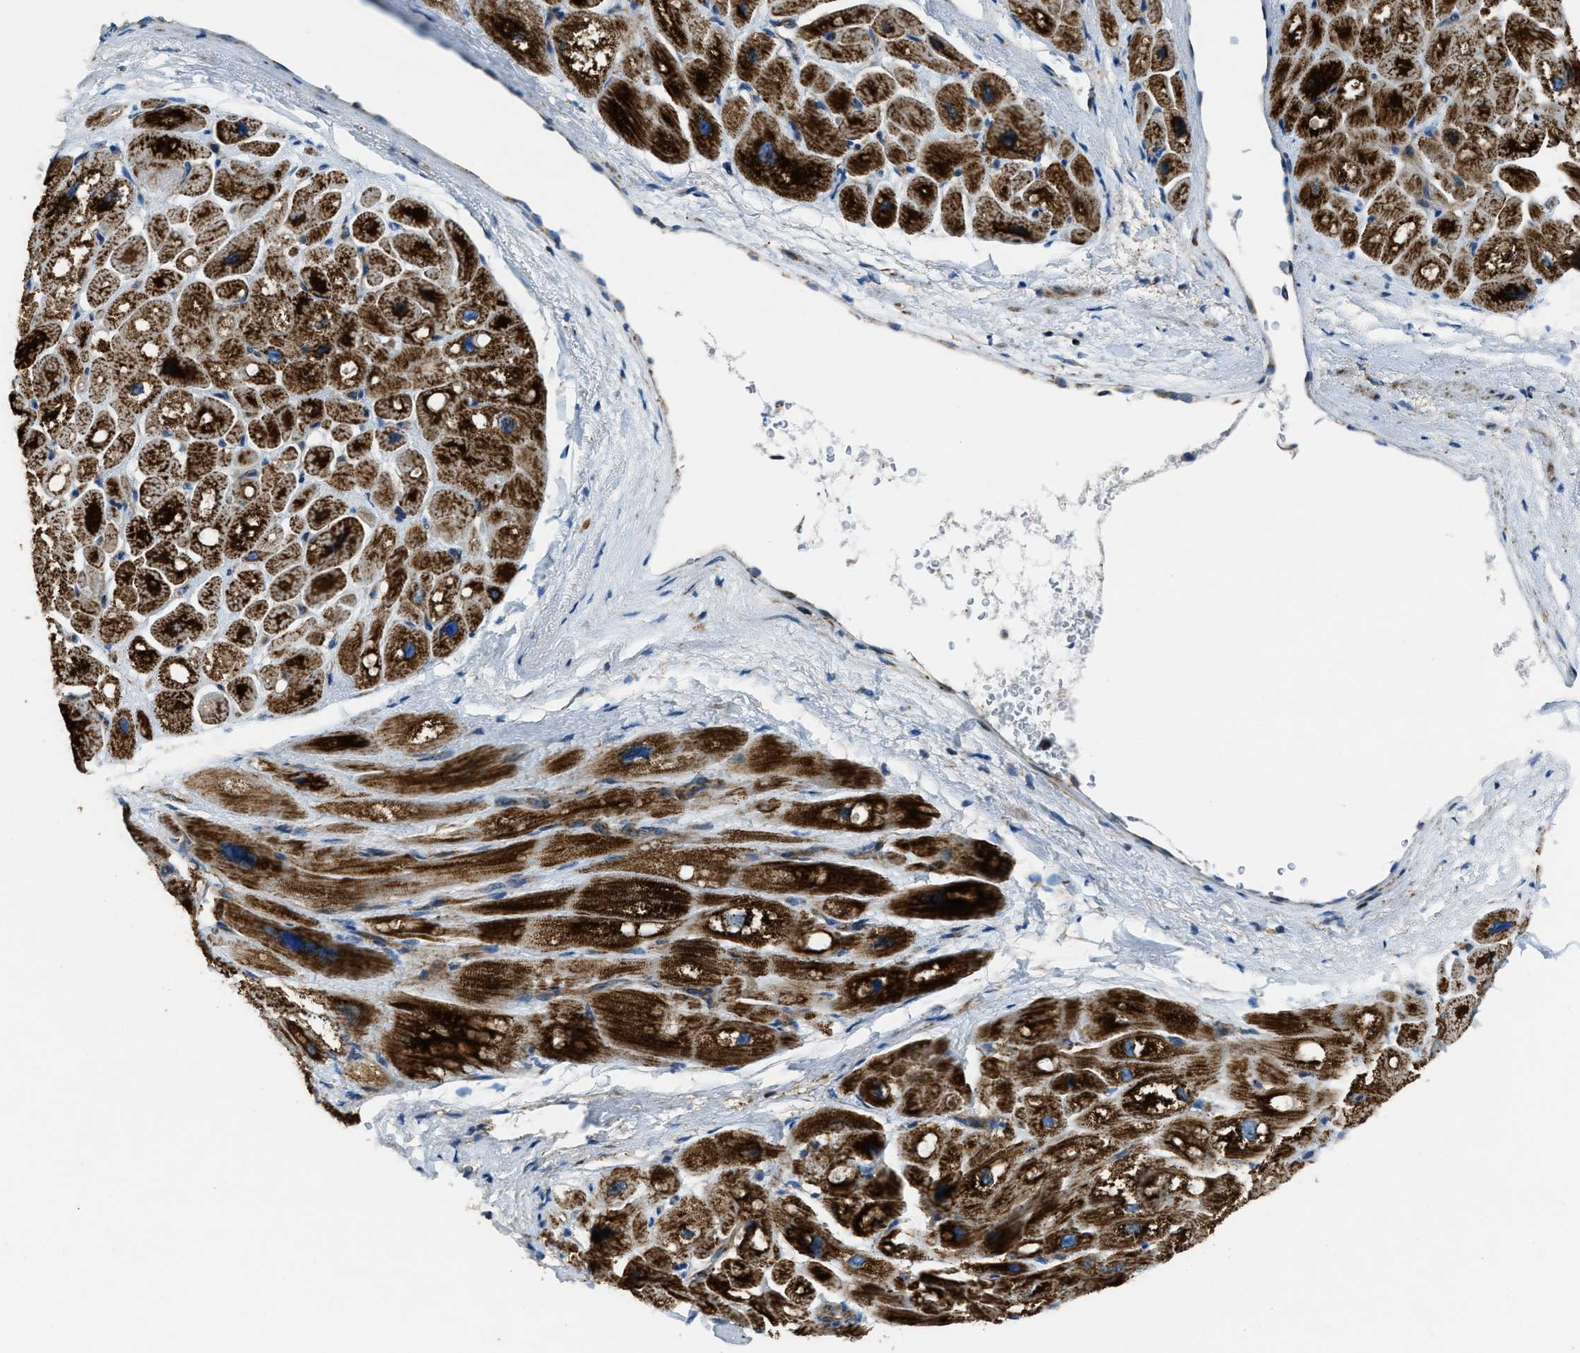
{"staining": {"intensity": "strong", "quantity": ">75%", "location": "cytoplasmic/membranous"}, "tissue": "heart muscle", "cell_type": "Cardiomyocytes", "image_type": "normal", "snomed": [{"axis": "morphology", "description": "Normal tissue, NOS"}, {"axis": "topography", "description": "Heart"}], "caption": "Immunohistochemistry (IHC) (DAB (3,3'-diaminobenzidine)) staining of normal heart muscle demonstrates strong cytoplasmic/membranous protein staining in approximately >75% of cardiomyocytes.", "gene": "SLC25A11", "patient": {"sex": "male", "age": 49}}